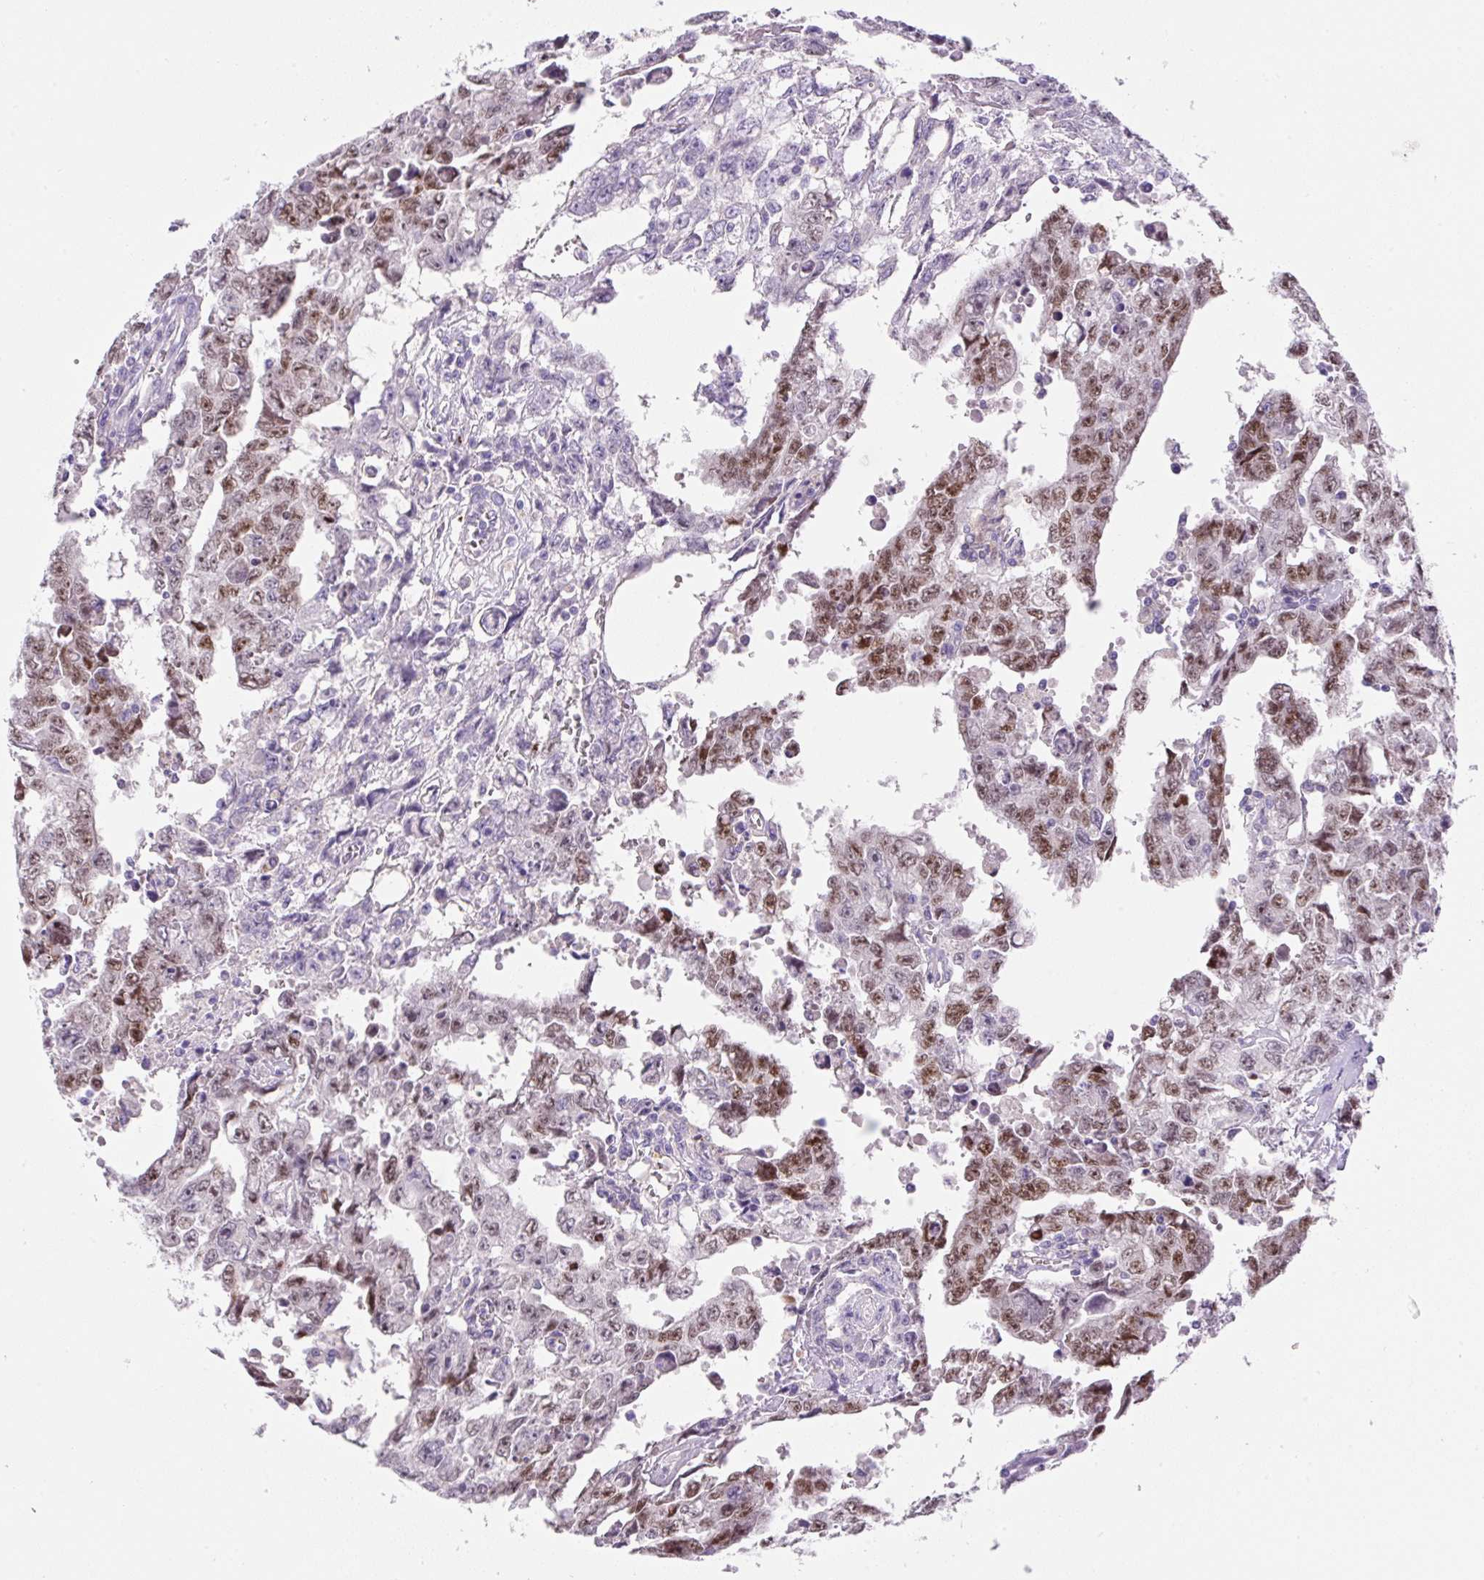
{"staining": {"intensity": "moderate", "quantity": "25%-75%", "location": "nuclear"}, "tissue": "testis cancer", "cell_type": "Tumor cells", "image_type": "cancer", "snomed": [{"axis": "morphology", "description": "Carcinoma, Embryonal, NOS"}, {"axis": "topography", "description": "Testis"}], "caption": "IHC micrograph of human embryonal carcinoma (testis) stained for a protein (brown), which demonstrates medium levels of moderate nuclear positivity in approximately 25%-75% of tumor cells.", "gene": "TDRD15", "patient": {"sex": "male", "age": 24}}